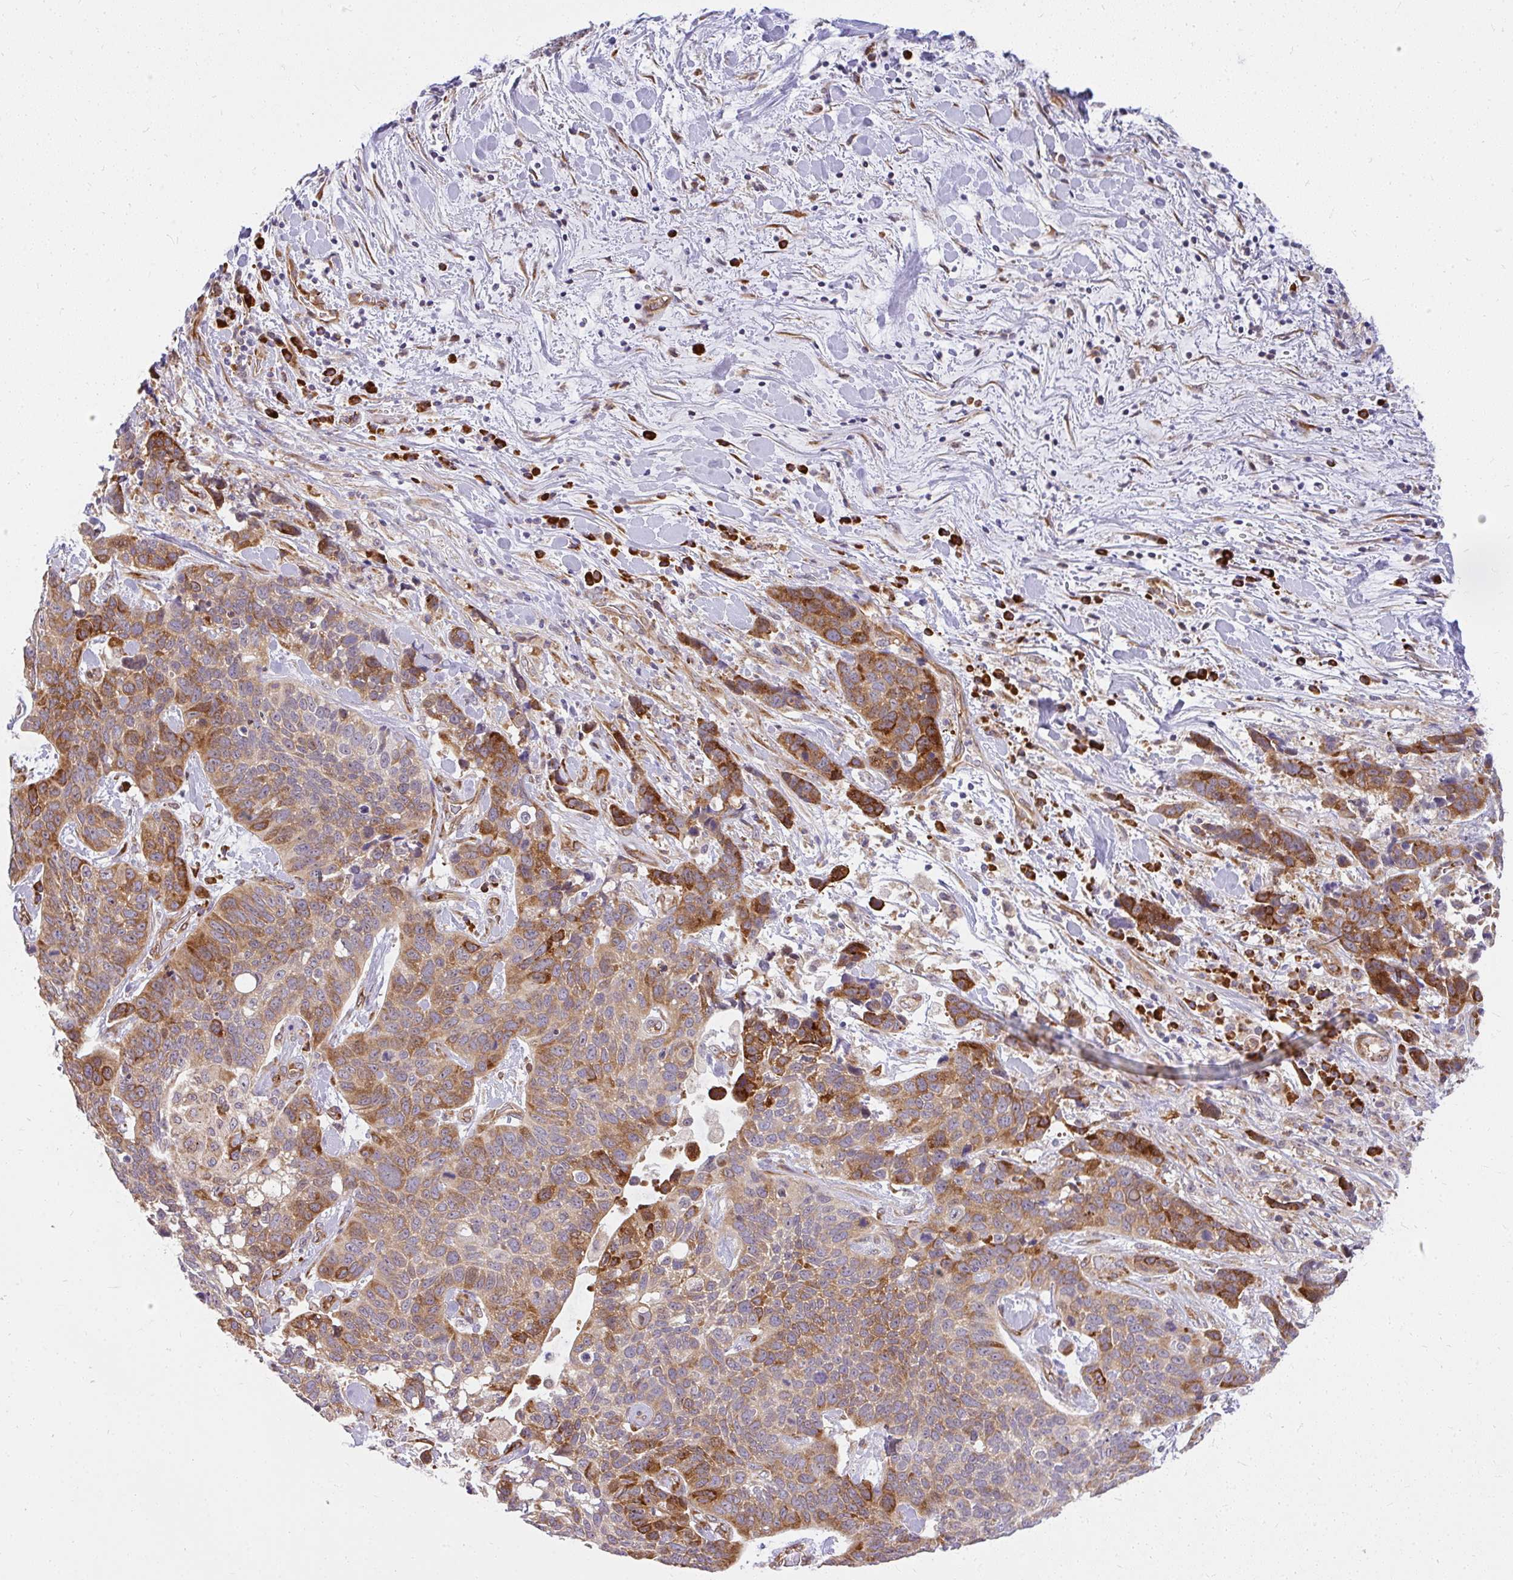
{"staining": {"intensity": "moderate", "quantity": "25%-75%", "location": "cytoplasmic/membranous"}, "tissue": "lung cancer", "cell_type": "Tumor cells", "image_type": "cancer", "snomed": [{"axis": "morphology", "description": "Squamous cell carcinoma, NOS"}, {"axis": "topography", "description": "Lung"}], "caption": "Protein staining of lung cancer tissue shows moderate cytoplasmic/membranous positivity in about 25%-75% of tumor cells.", "gene": "RSKR", "patient": {"sex": "male", "age": 62}}